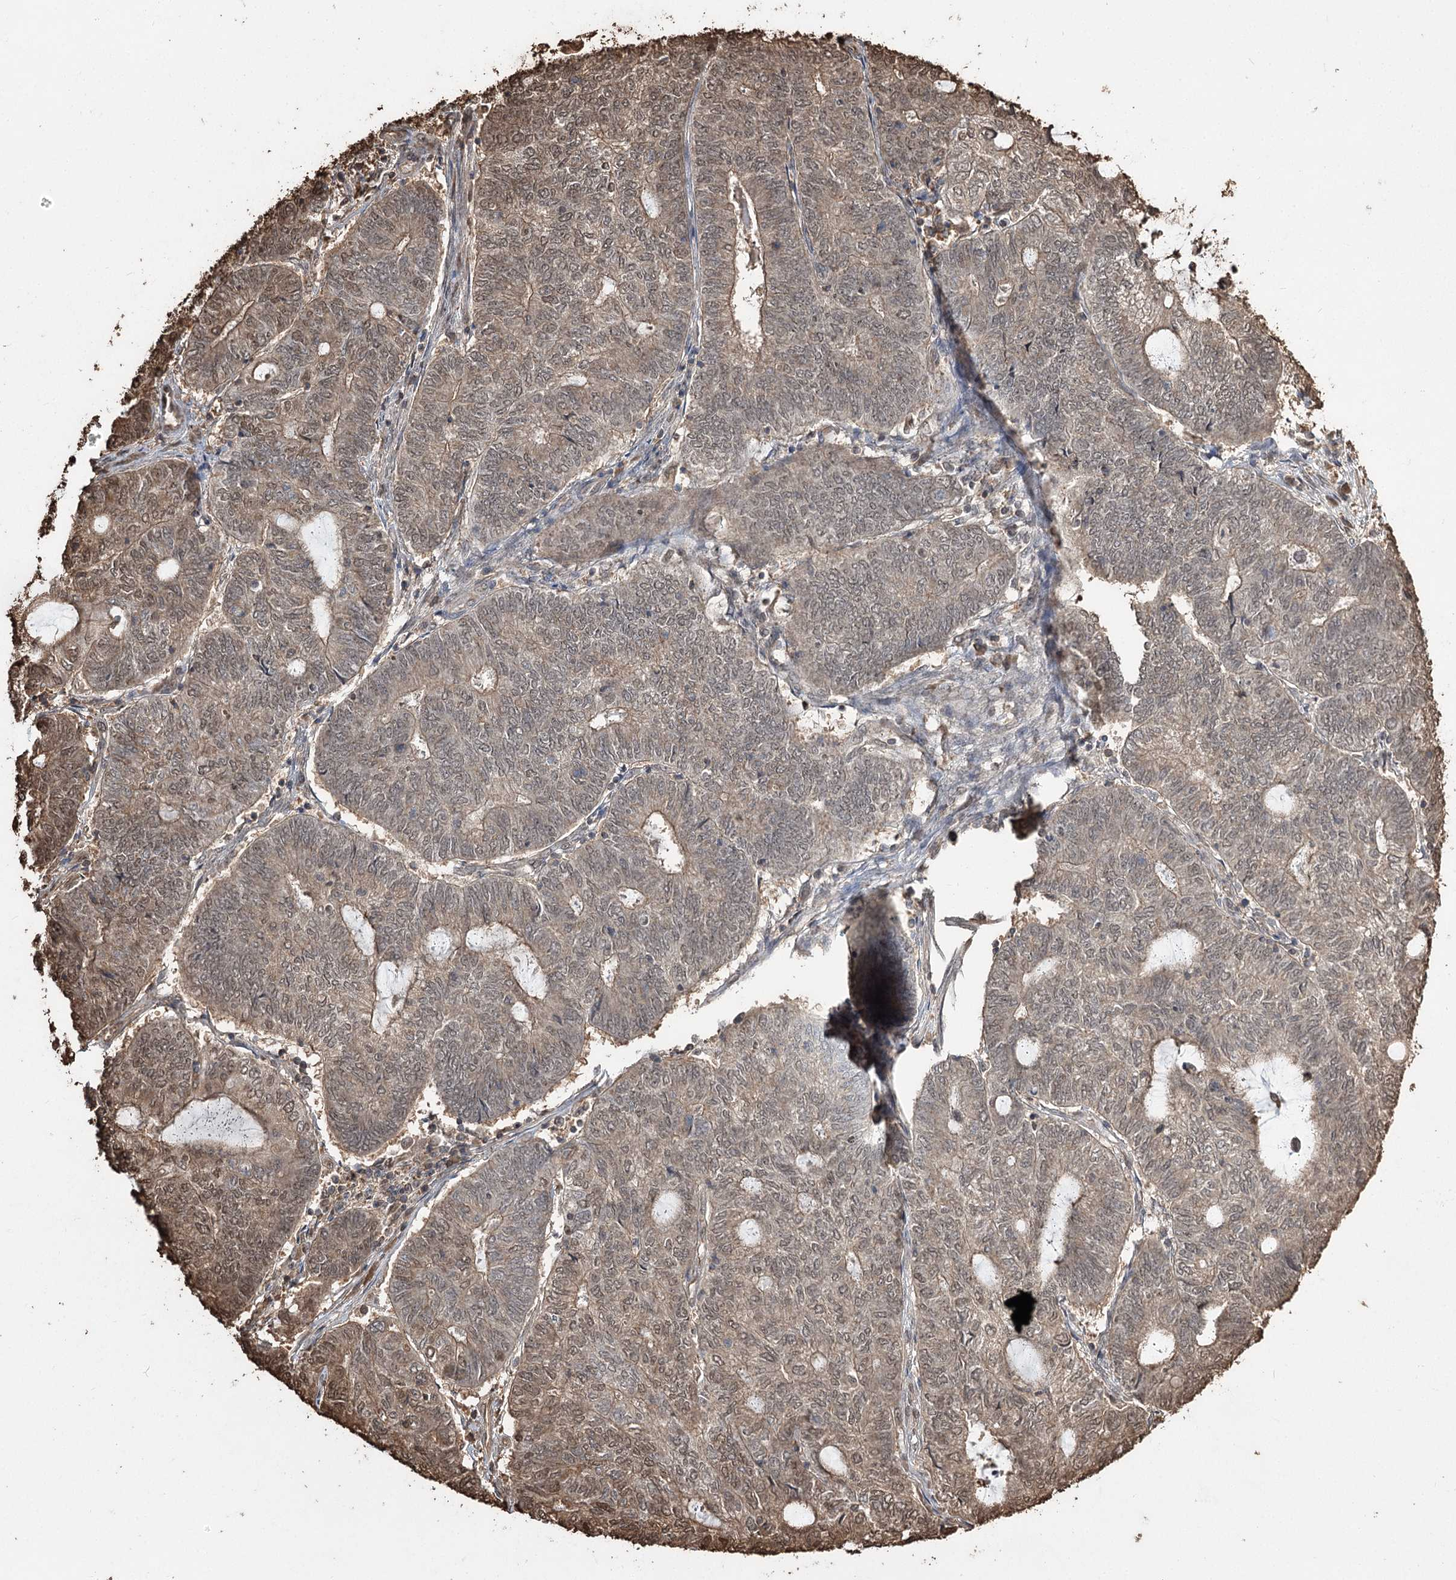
{"staining": {"intensity": "moderate", "quantity": ">75%", "location": "cytoplasmic/membranous,nuclear"}, "tissue": "endometrial cancer", "cell_type": "Tumor cells", "image_type": "cancer", "snomed": [{"axis": "morphology", "description": "Adenocarcinoma, NOS"}, {"axis": "topography", "description": "Uterus"}, {"axis": "topography", "description": "Endometrium"}], "caption": "Tumor cells display medium levels of moderate cytoplasmic/membranous and nuclear expression in approximately >75% of cells in adenocarcinoma (endometrial). Immunohistochemistry (ihc) stains the protein of interest in brown and the nuclei are stained blue.", "gene": "PLCH1", "patient": {"sex": "female", "age": 70}}